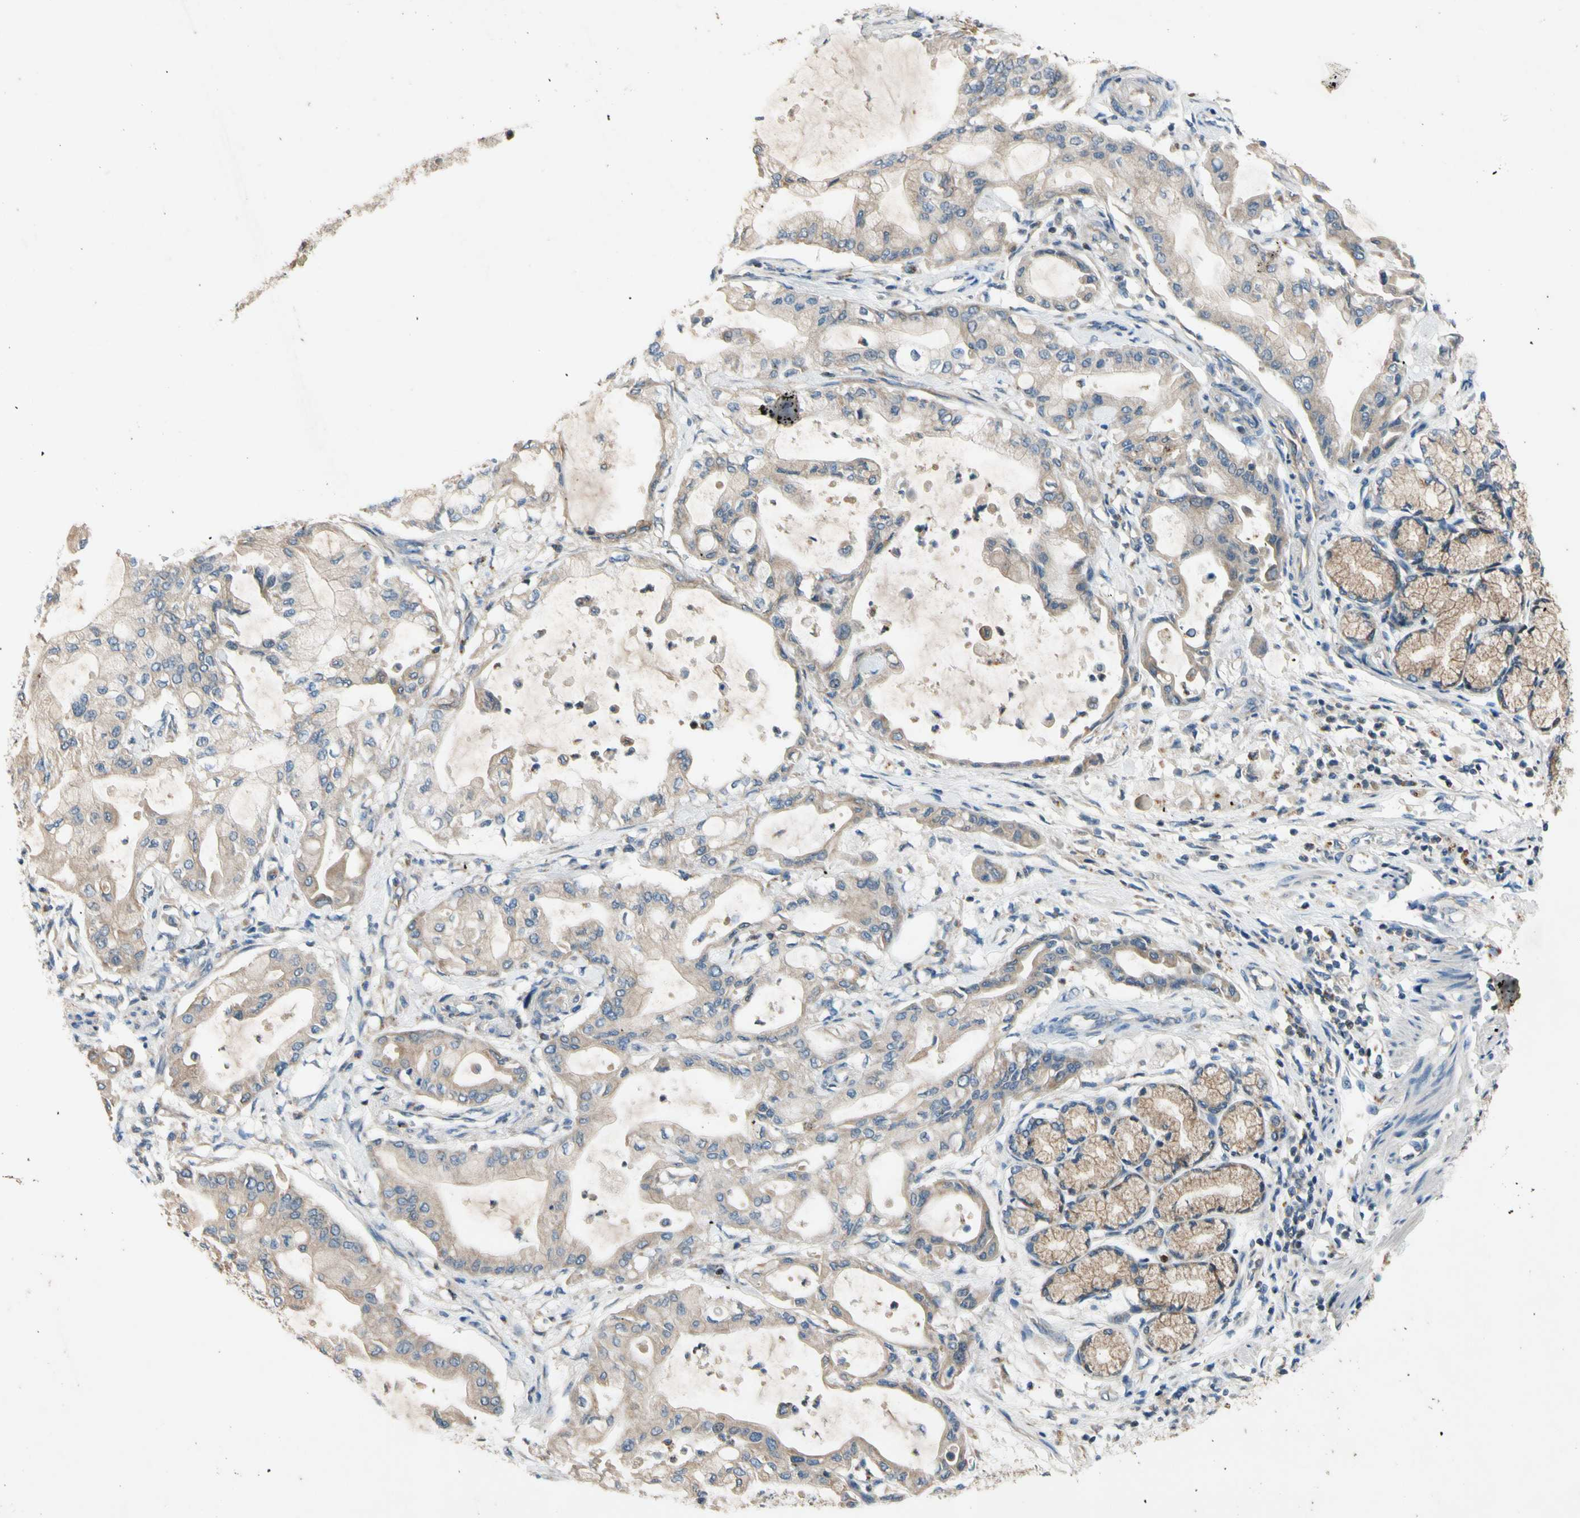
{"staining": {"intensity": "weak", "quantity": ">75%", "location": "cytoplasmic/membranous"}, "tissue": "pancreatic cancer", "cell_type": "Tumor cells", "image_type": "cancer", "snomed": [{"axis": "morphology", "description": "Adenocarcinoma, NOS"}, {"axis": "morphology", "description": "Adenocarcinoma, metastatic, NOS"}, {"axis": "topography", "description": "Lymph node"}, {"axis": "topography", "description": "Pancreas"}, {"axis": "topography", "description": "Duodenum"}], "caption": "Brown immunohistochemical staining in metastatic adenocarcinoma (pancreatic) exhibits weak cytoplasmic/membranous positivity in about >75% of tumor cells. The protein of interest is shown in brown color, while the nuclei are stained blue.", "gene": "TBX21", "patient": {"sex": "female", "age": 64}}